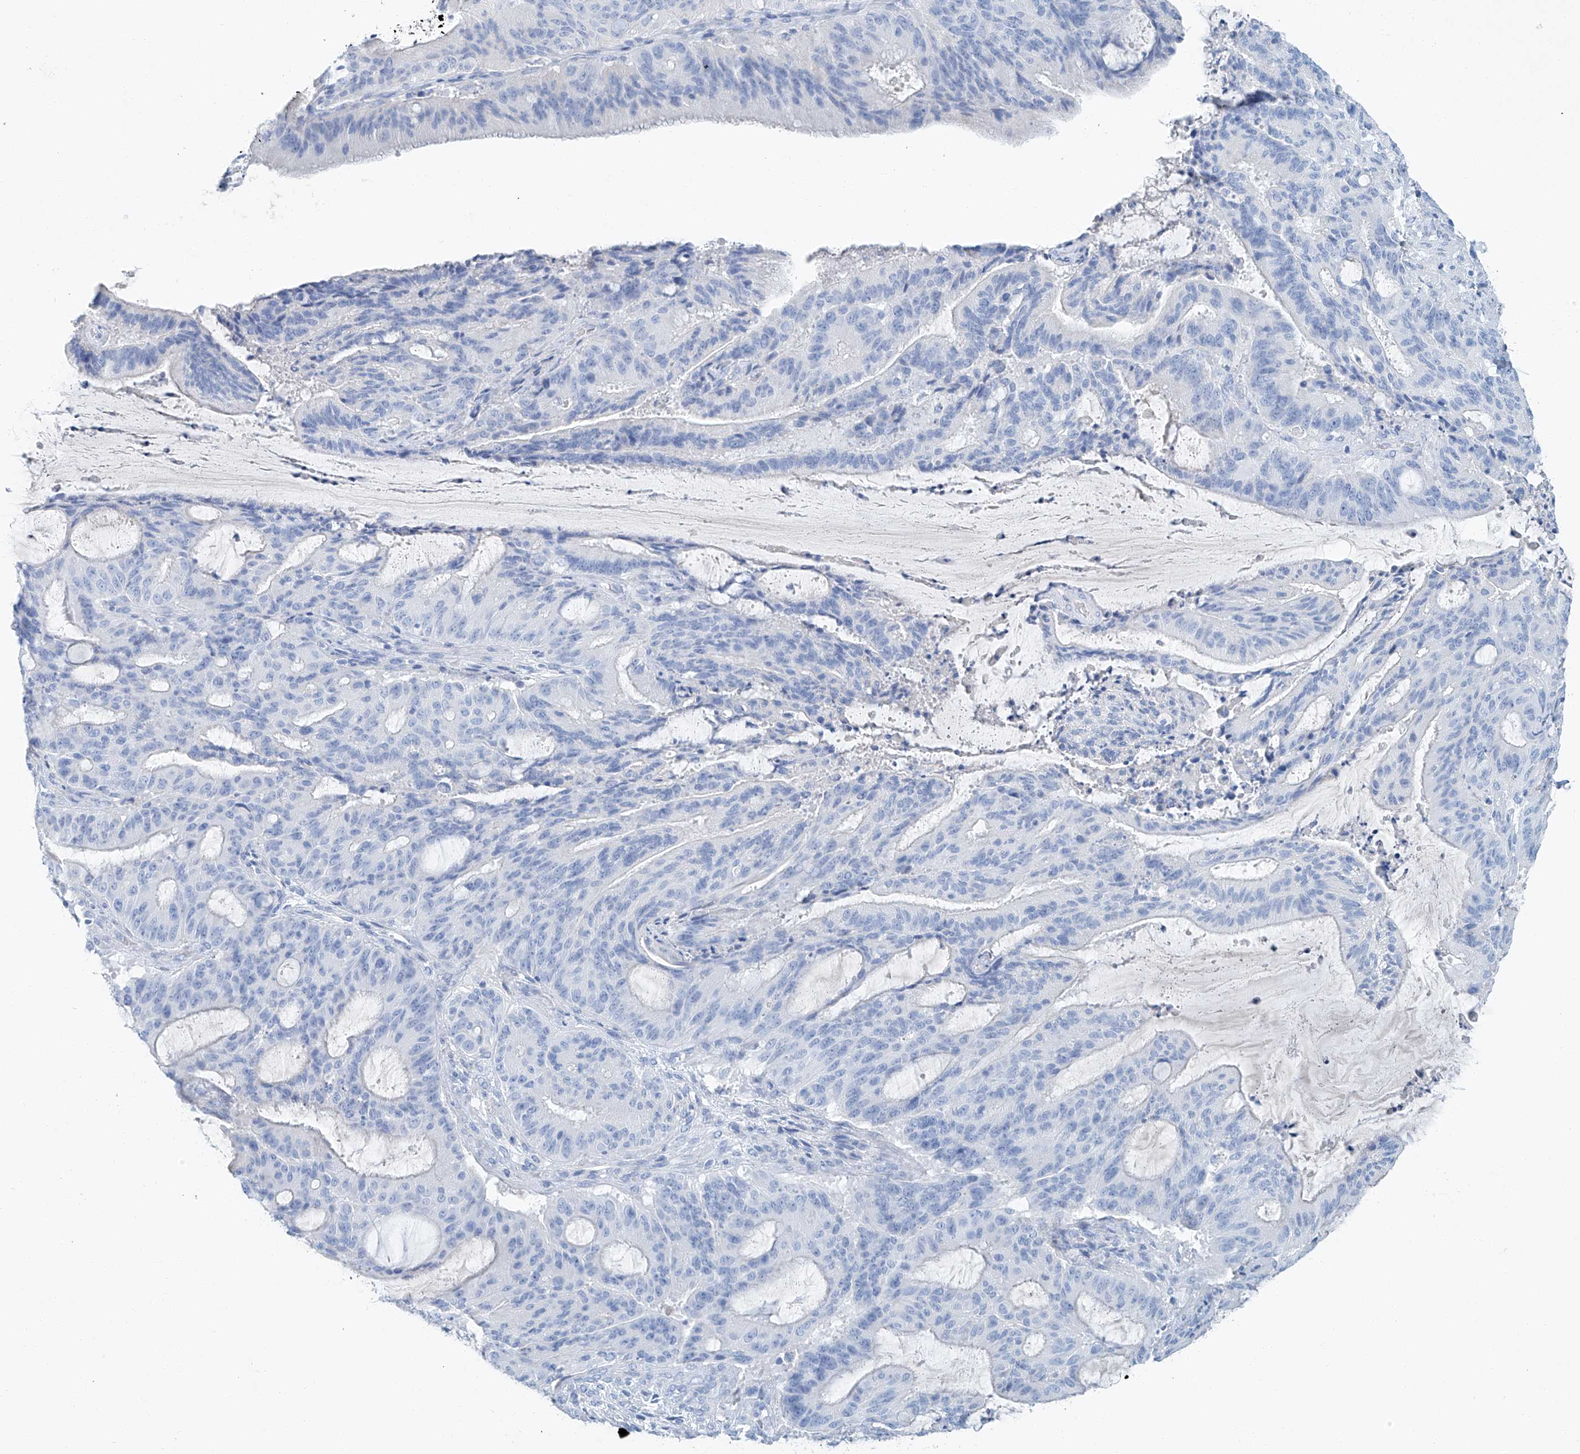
{"staining": {"intensity": "negative", "quantity": "none", "location": "none"}, "tissue": "liver cancer", "cell_type": "Tumor cells", "image_type": "cancer", "snomed": [{"axis": "morphology", "description": "Normal tissue, NOS"}, {"axis": "morphology", "description": "Cholangiocarcinoma"}, {"axis": "topography", "description": "Liver"}, {"axis": "topography", "description": "Peripheral nerve tissue"}], "caption": "The histopathology image shows no significant expression in tumor cells of liver cancer.", "gene": "C1orf87", "patient": {"sex": "female", "age": 73}}